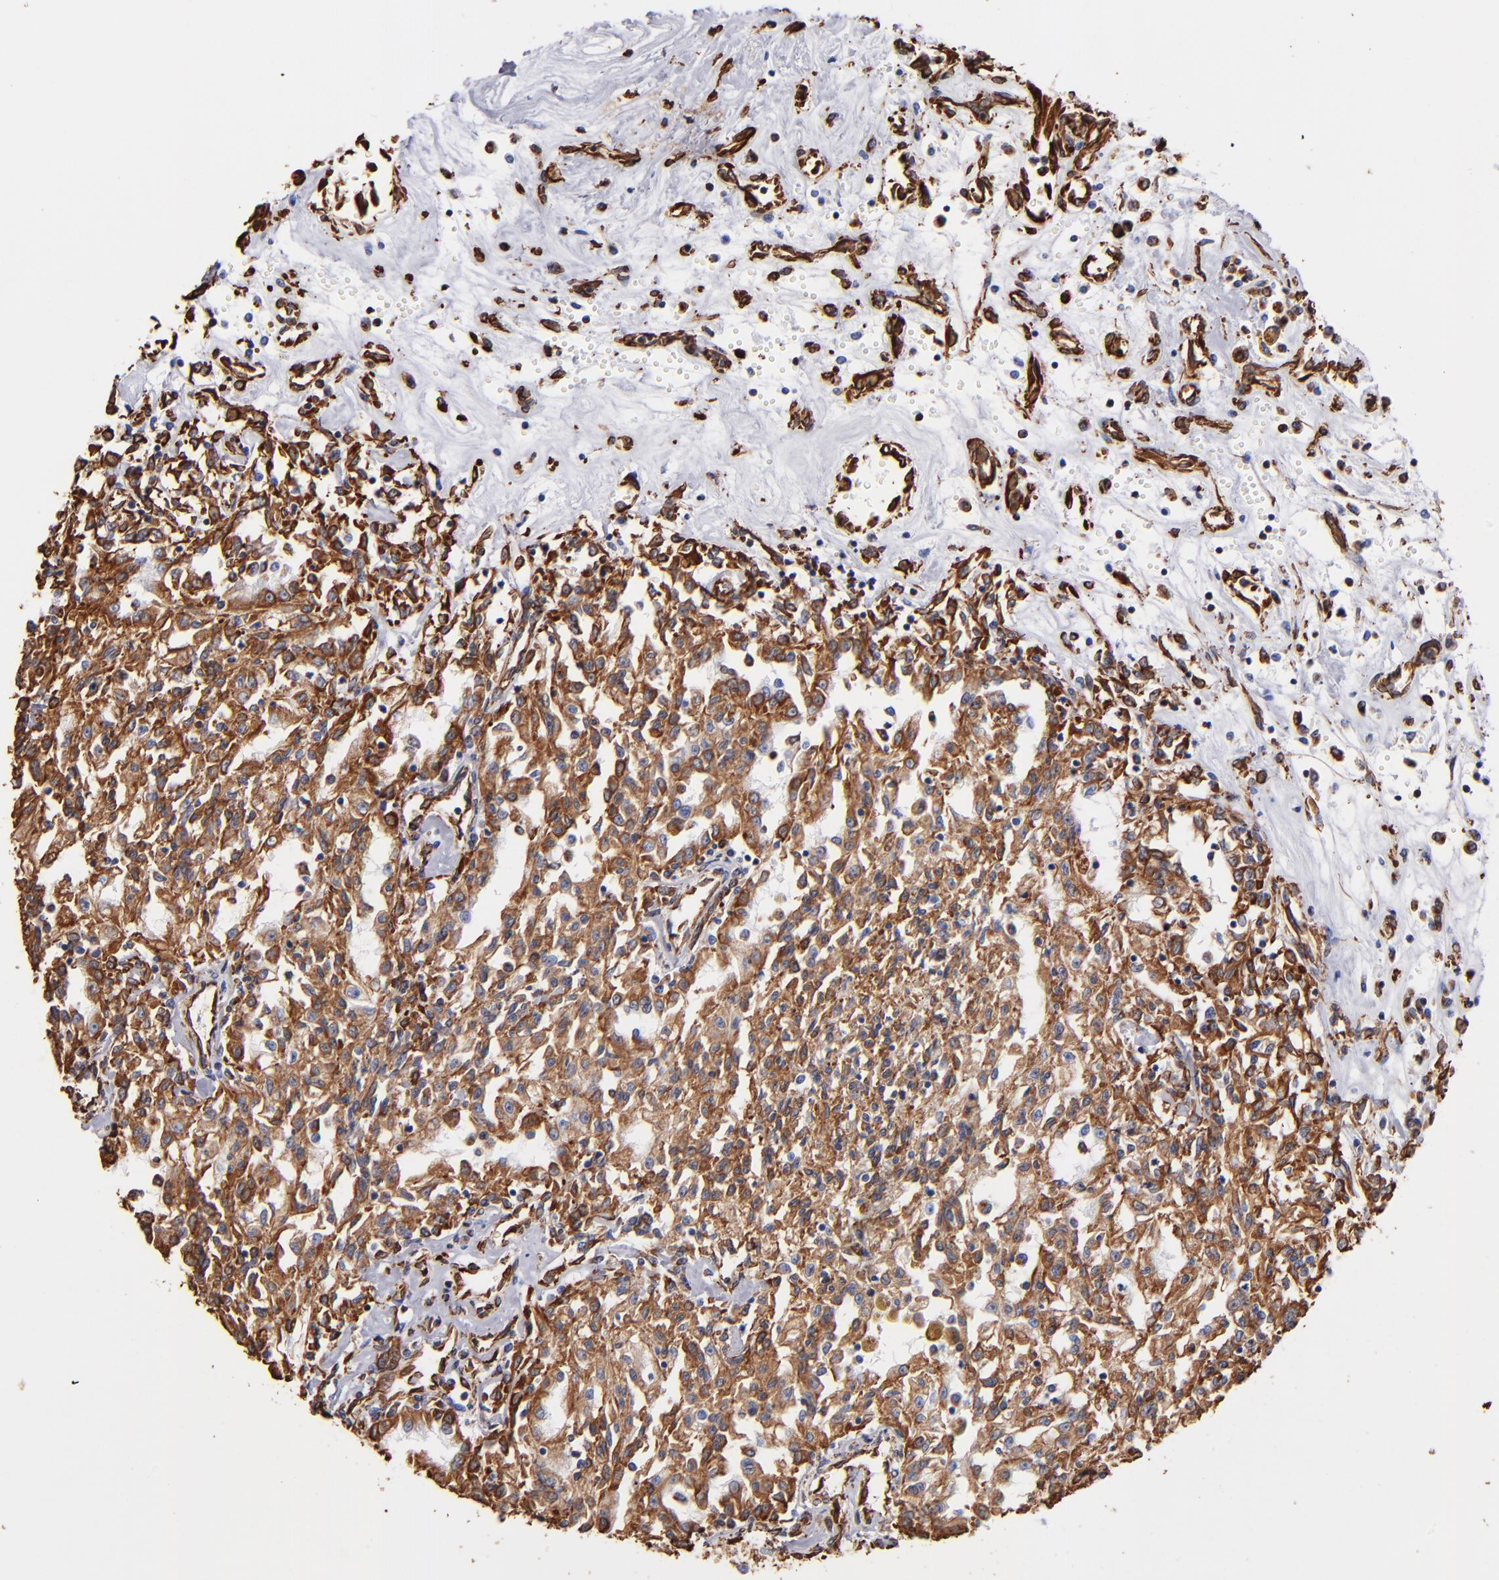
{"staining": {"intensity": "moderate", "quantity": ">75%", "location": "cytoplasmic/membranous"}, "tissue": "renal cancer", "cell_type": "Tumor cells", "image_type": "cancer", "snomed": [{"axis": "morphology", "description": "Adenocarcinoma, NOS"}, {"axis": "topography", "description": "Kidney"}], "caption": "Immunohistochemical staining of renal adenocarcinoma demonstrates moderate cytoplasmic/membranous protein staining in approximately >75% of tumor cells.", "gene": "VIM", "patient": {"sex": "male", "age": 78}}